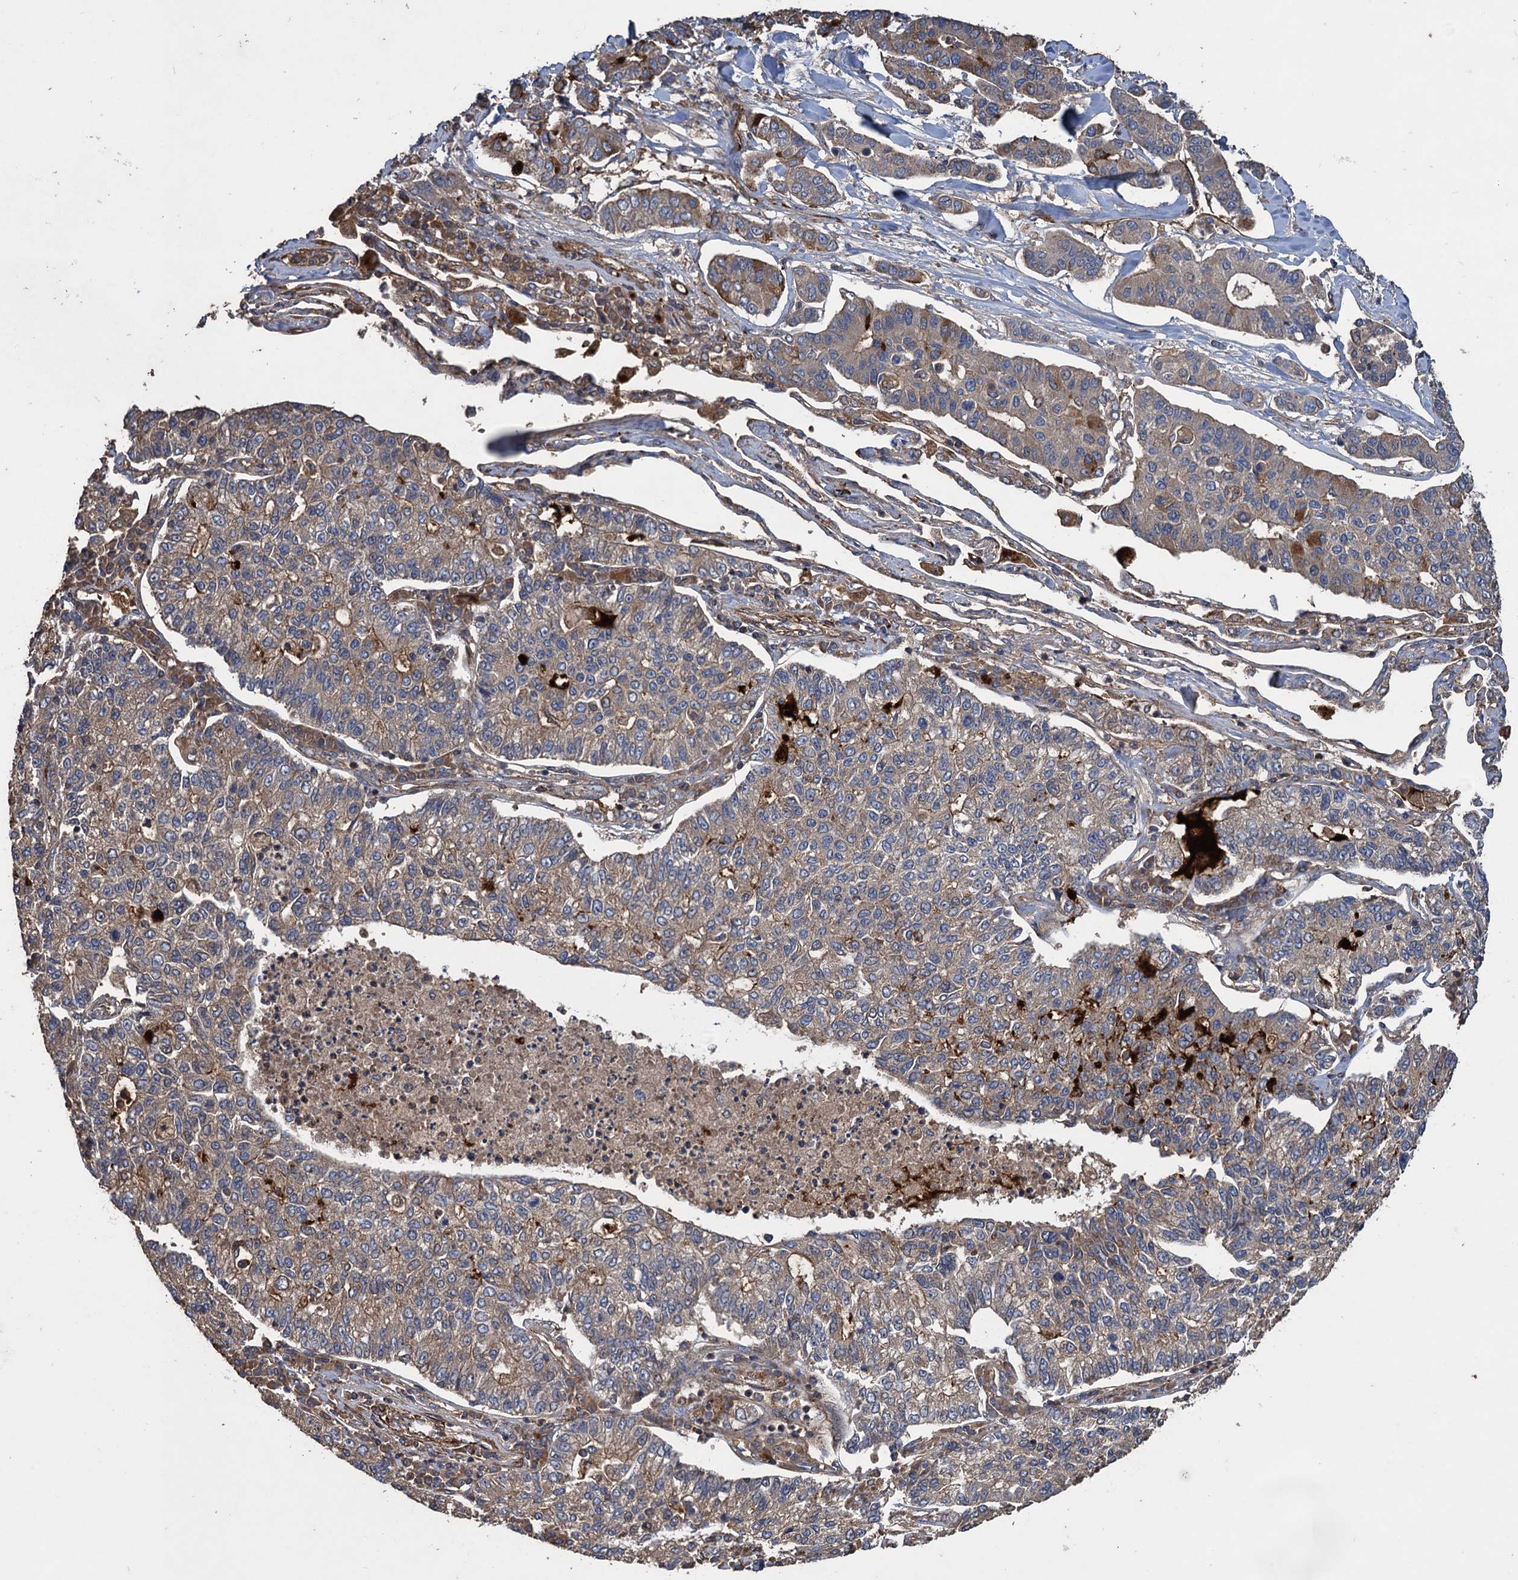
{"staining": {"intensity": "moderate", "quantity": "<25%", "location": "cytoplasmic/membranous"}, "tissue": "lung cancer", "cell_type": "Tumor cells", "image_type": "cancer", "snomed": [{"axis": "morphology", "description": "Adenocarcinoma, NOS"}, {"axis": "topography", "description": "Lung"}], "caption": "The histopathology image demonstrates staining of lung cancer (adenocarcinoma), revealing moderate cytoplasmic/membranous protein staining (brown color) within tumor cells.", "gene": "TXNDC11", "patient": {"sex": "male", "age": 49}}